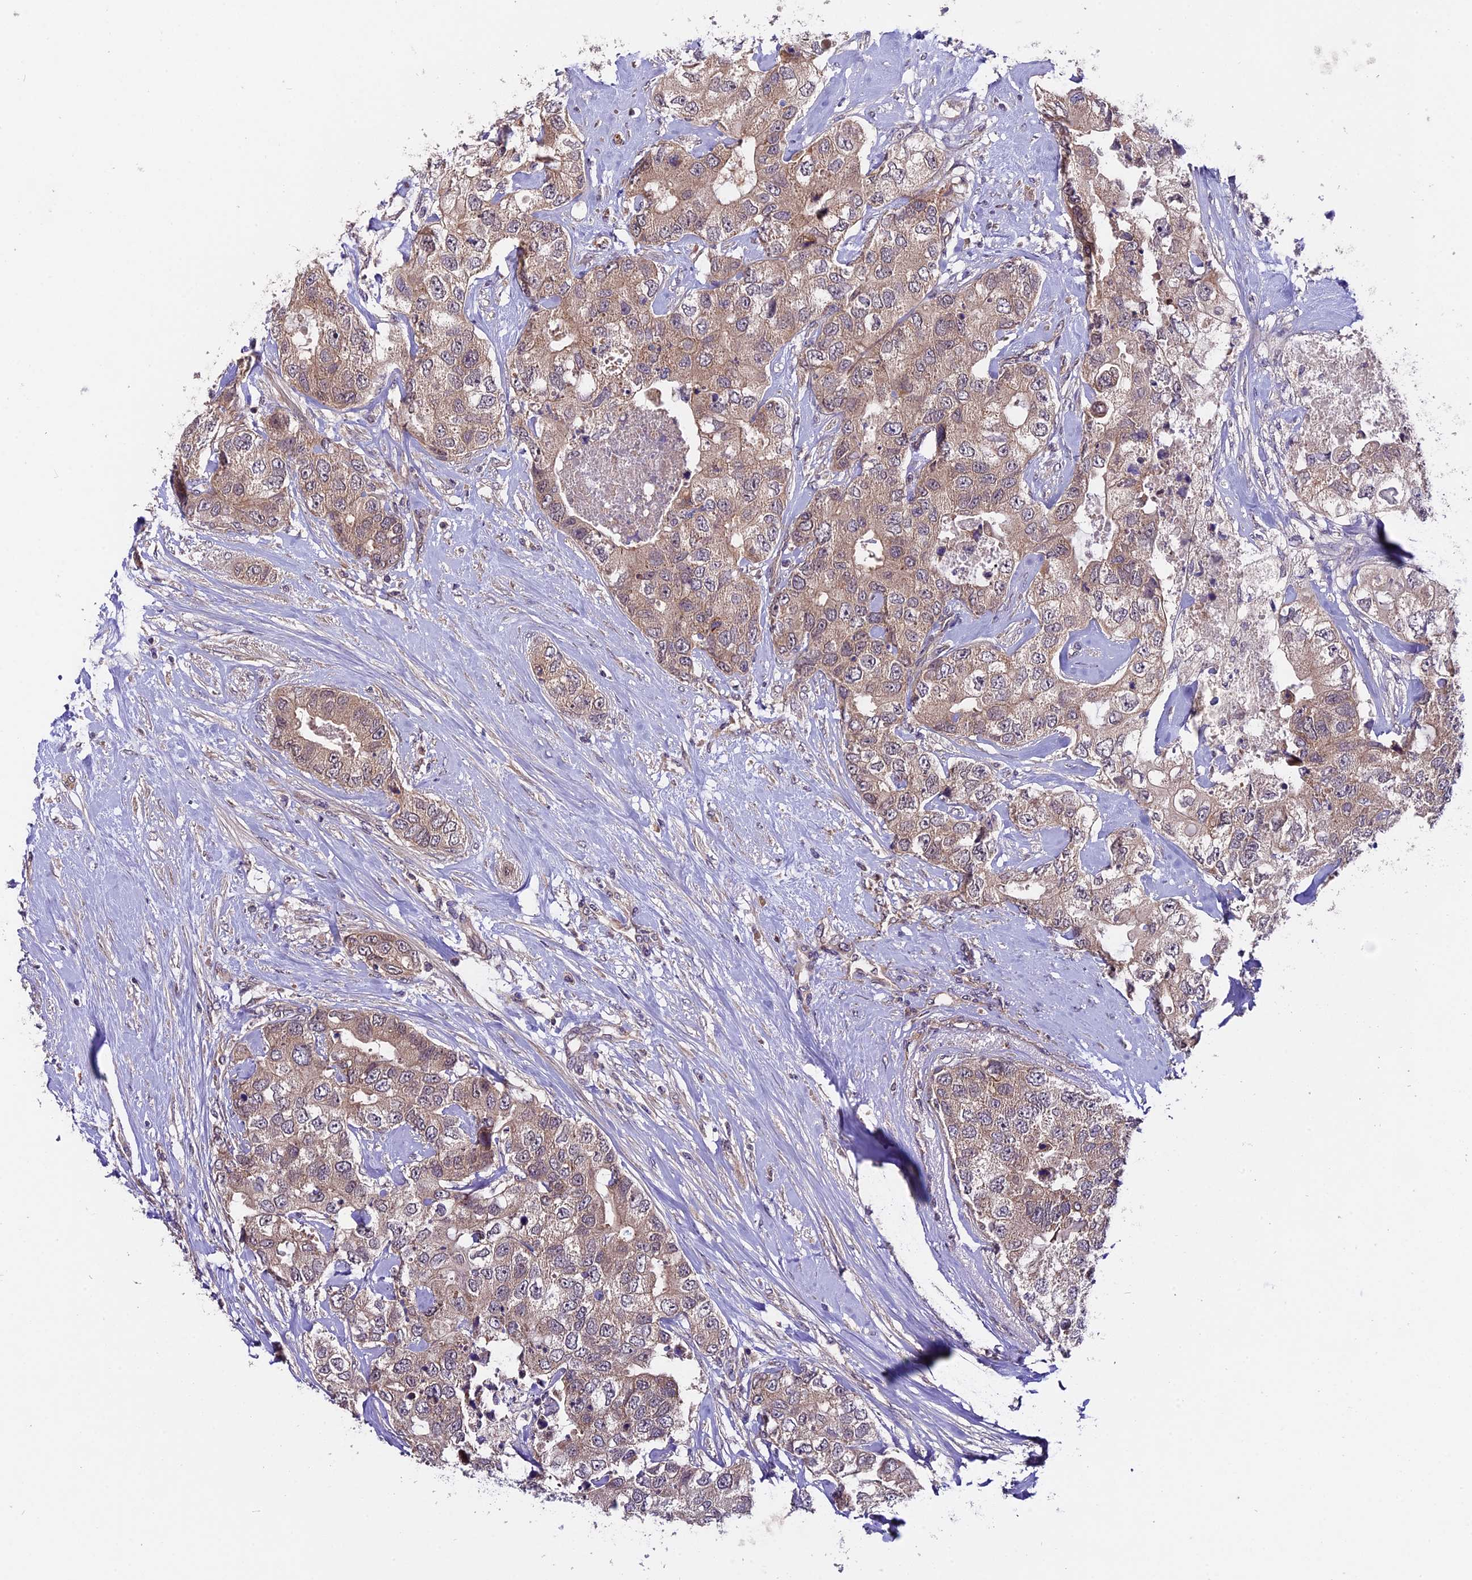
{"staining": {"intensity": "weak", "quantity": ">75%", "location": "cytoplasmic/membranous"}, "tissue": "breast cancer", "cell_type": "Tumor cells", "image_type": "cancer", "snomed": [{"axis": "morphology", "description": "Duct carcinoma"}, {"axis": "topography", "description": "Breast"}], "caption": "This micrograph reveals immunohistochemistry staining of human breast intraductal carcinoma, with low weak cytoplasmic/membranous staining in about >75% of tumor cells.", "gene": "TRMT1", "patient": {"sex": "female", "age": 62}}